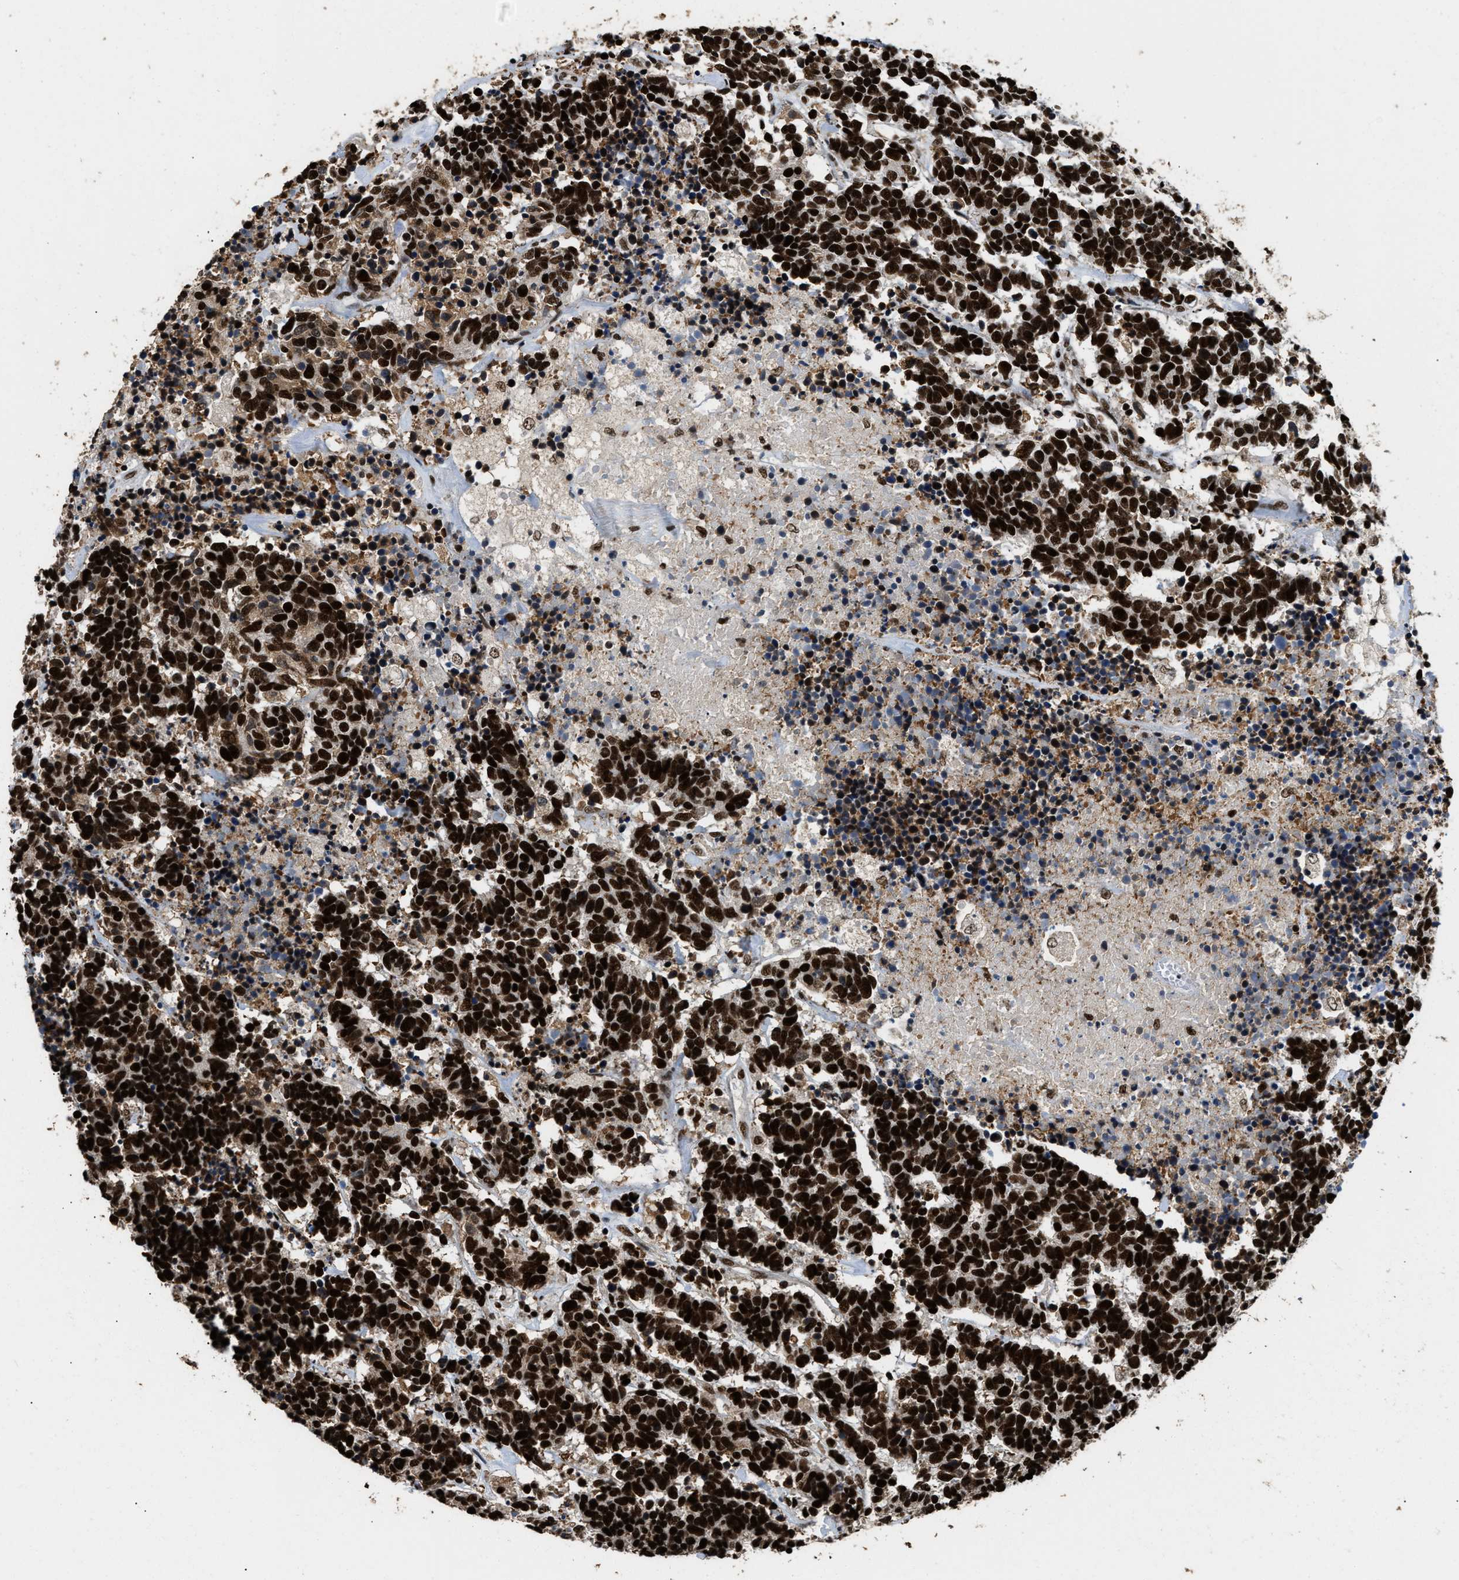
{"staining": {"intensity": "strong", "quantity": ">75%", "location": "nuclear"}, "tissue": "carcinoid", "cell_type": "Tumor cells", "image_type": "cancer", "snomed": [{"axis": "morphology", "description": "Carcinoma, NOS"}, {"axis": "morphology", "description": "Carcinoid, malignant, NOS"}, {"axis": "topography", "description": "Urinary bladder"}], "caption": "Immunohistochemical staining of carcinoid displays high levels of strong nuclear expression in about >75% of tumor cells. (DAB = brown stain, brightfield microscopy at high magnification).", "gene": "RAD21", "patient": {"sex": "male", "age": 57}}